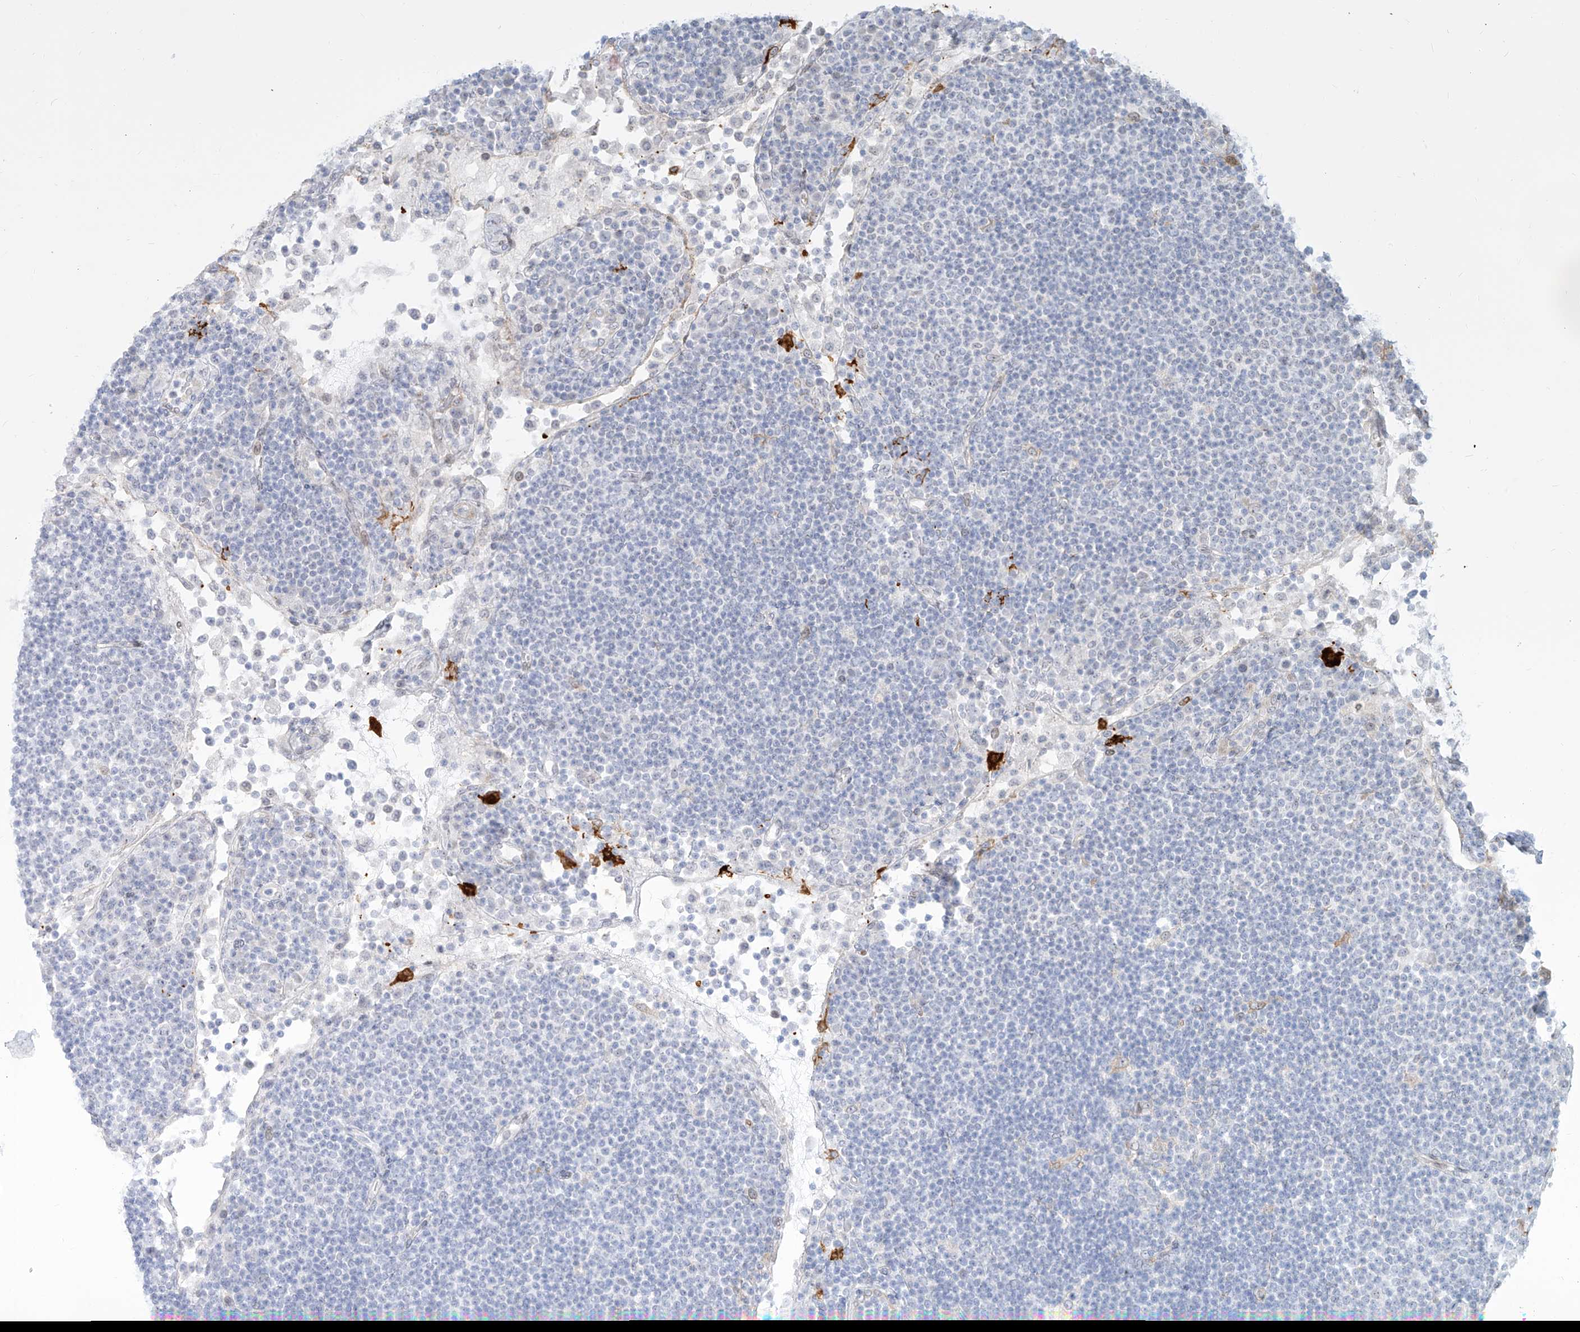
{"staining": {"intensity": "negative", "quantity": "none", "location": "none"}, "tissue": "lymph node", "cell_type": "Germinal center cells", "image_type": "normal", "snomed": [{"axis": "morphology", "description": "Normal tissue, NOS"}, {"axis": "topography", "description": "Lymph node"}], "caption": "This is an IHC histopathology image of benign lymph node. There is no expression in germinal center cells.", "gene": "NHSL1", "patient": {"sex": "female", "age": 53}}